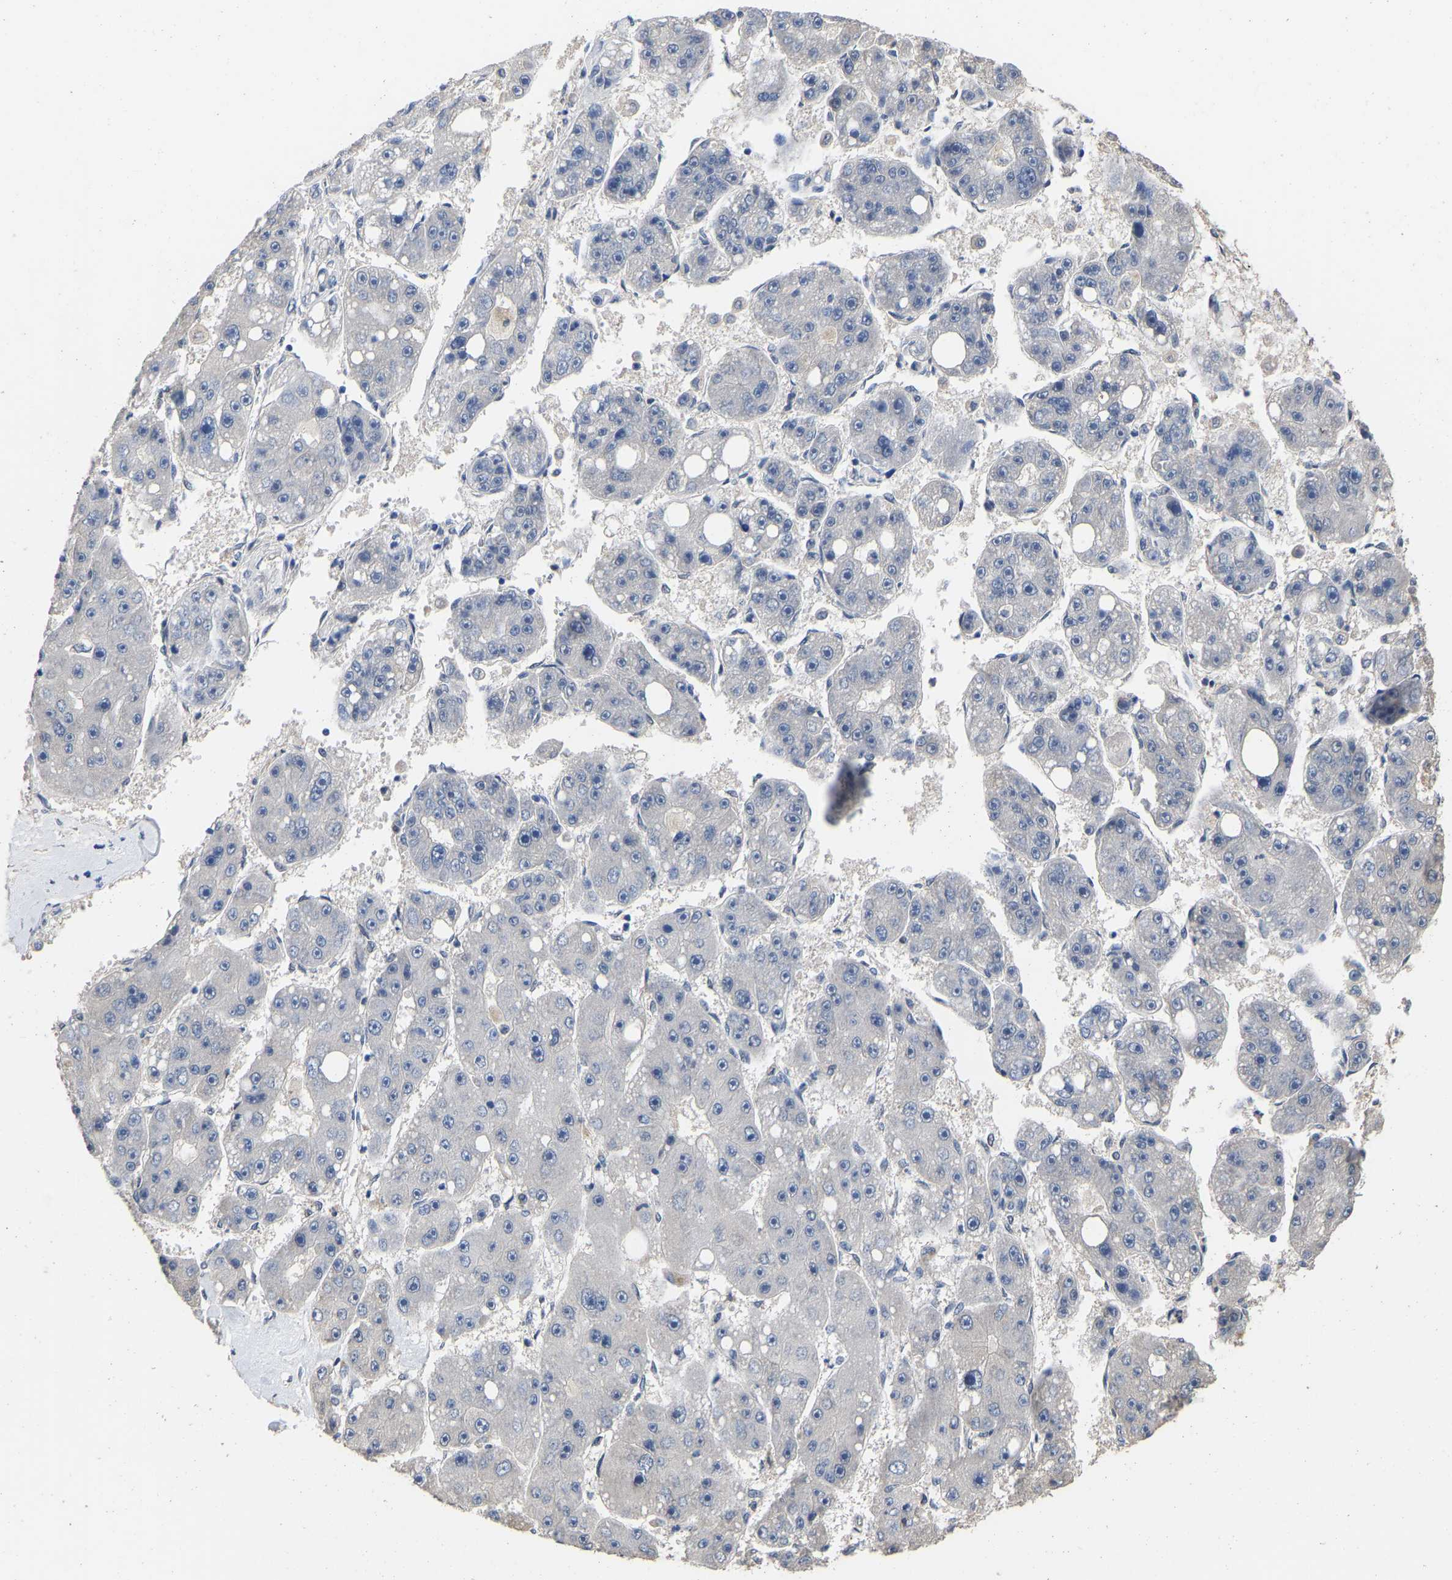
{"staining": {"intensity": "negative", "quantity": "none", "location": "none"}, "tissue": "liver cancer", "cell_type": "Tumor cells", "image_type": "cancer", "snomed": [{"axis": "morphology", "description": "Carcinoma, Hepatocellular, NOS"}, {"axis": "topography", "description": "Liver"}], "caption": "This is an immunohistochemistry photomicrograph of liver cancer. There is no positivity in tumor cells.", "gene": "QKI", "patient": {"sex": "female", "age": 61}}